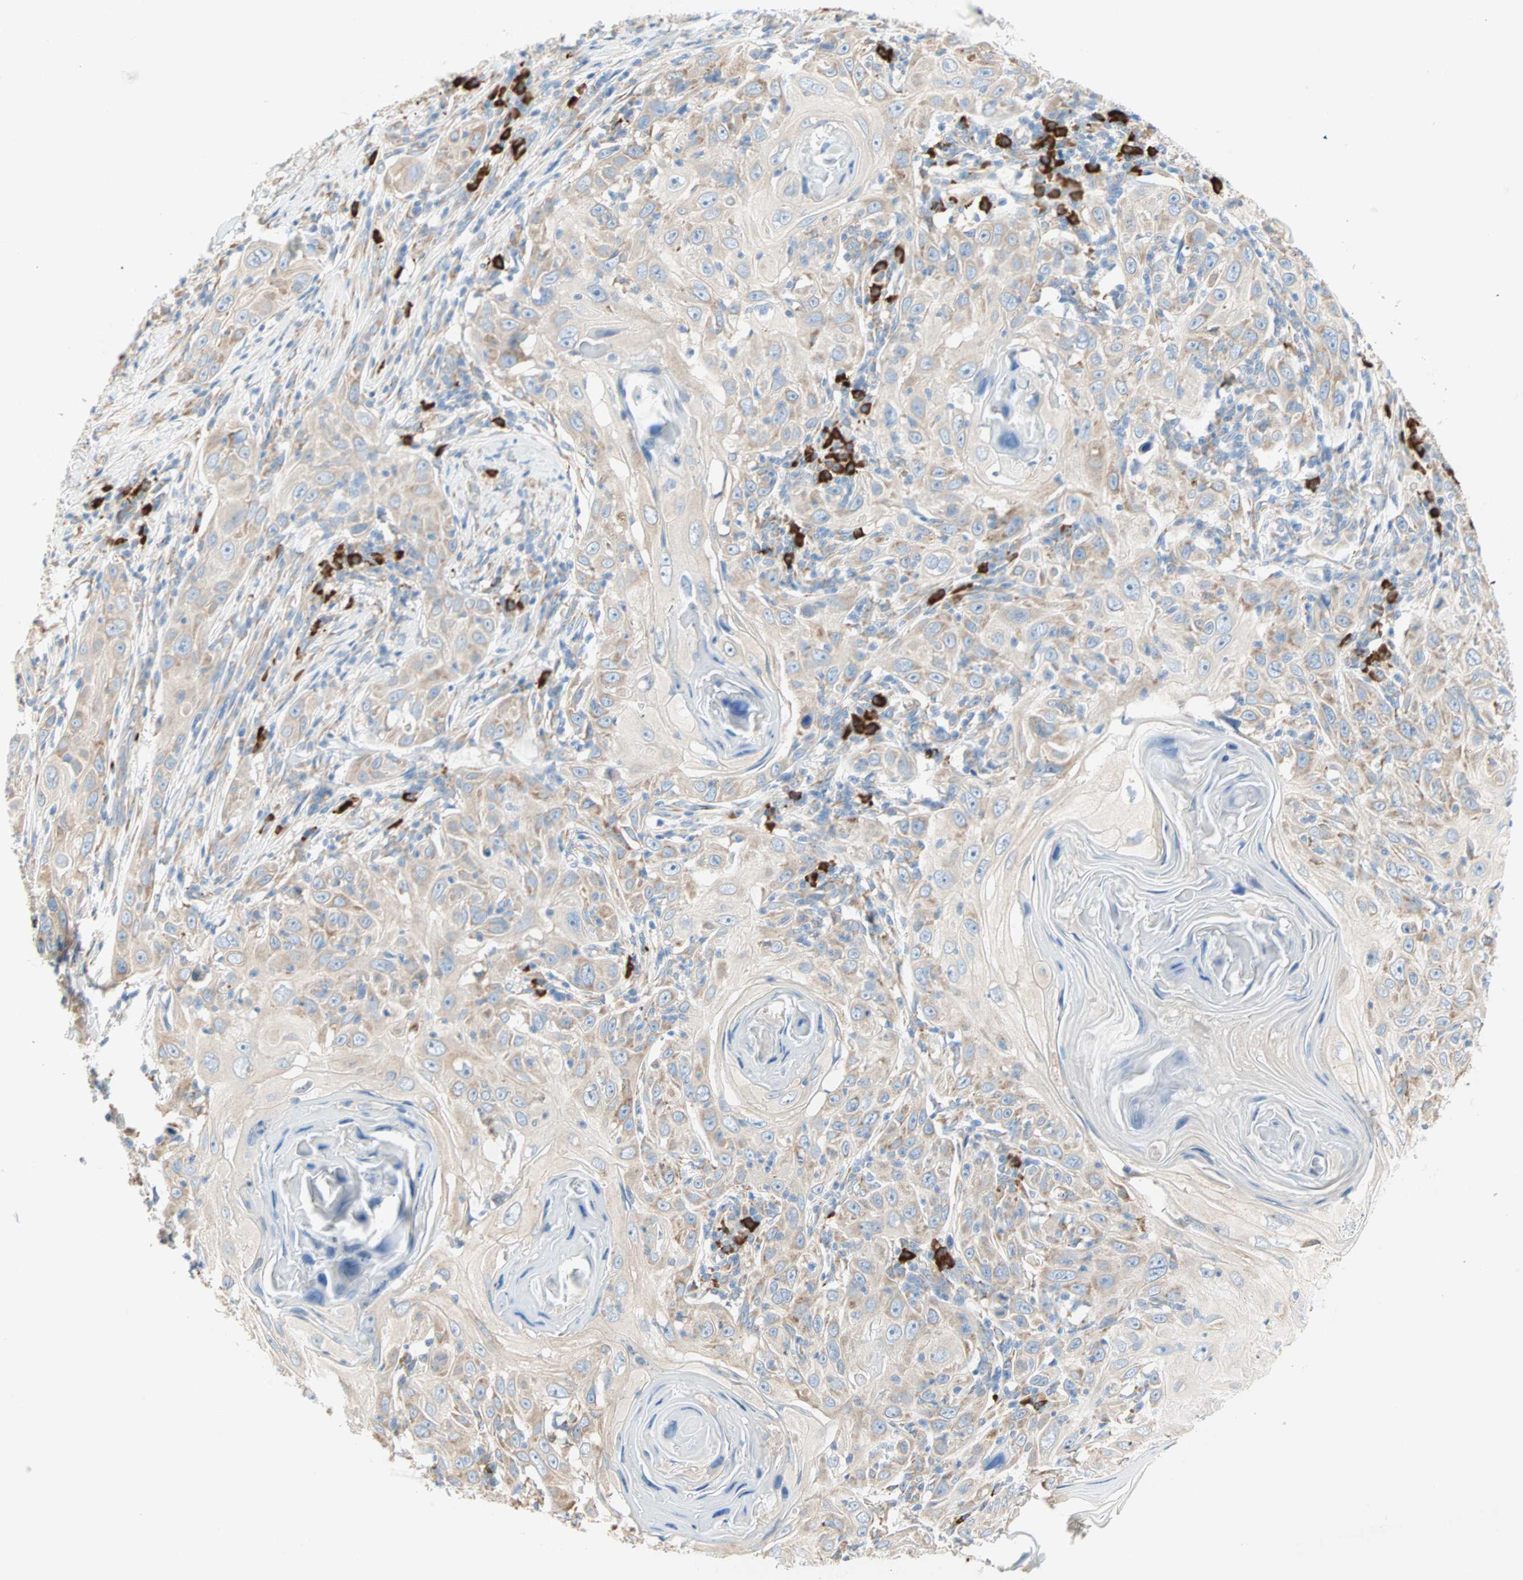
{"staining": {"intensity": "moderate", "quantity": ">75%", "location": "cytoplasmic/membranous"}, "tissue": "skin cancer", "cell_type": "Tumor cells", "image_type": "cancer", "snomed": [{"axis": "morphology", "description": "Squamous cell carcinoma, NOS"}, {"axis": "topography", "description": "Skin"}], "caption": "Immunohistochemical staining of human skin cancer (squamous cell carcinoma) reveals medium levels of moderate cytoplasmic/membranous positivity in about >75% of tumor cells. (Stains: DAB (3,3'-diaminobenzidine) in brown, nuclei in blue, Microscopy: brightfield microscopy at high magnification).", "gene": "PLCXD1", "patient": {"sex": "female", "age": 88}}